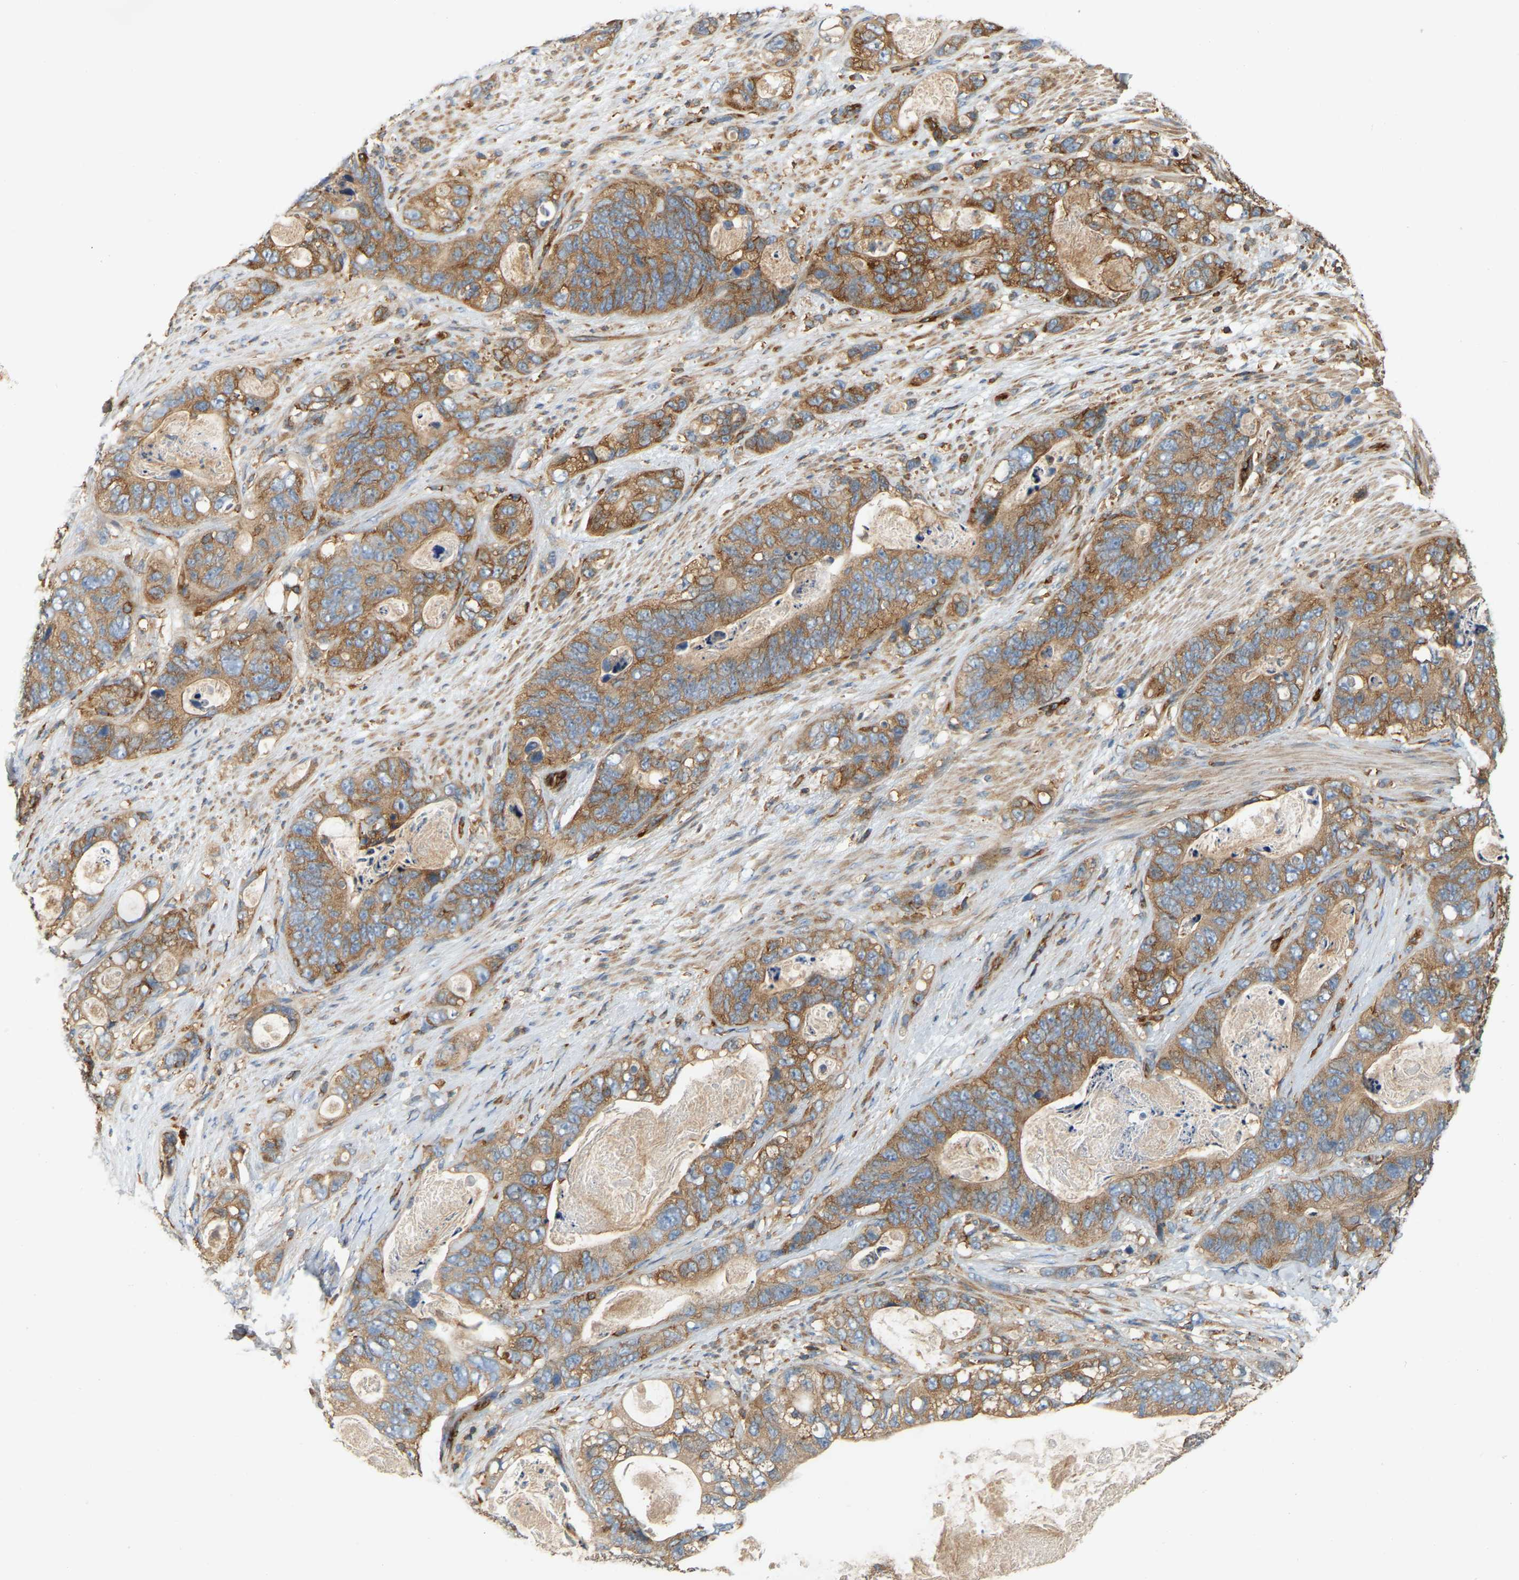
{"staining": {"intensity": "moderate", "quantity": ">75%", "location": "cytoplasmic/membranous"}, "tissue": "stomach cancer", "cell_type": "Tumor cells", "image_type": "cancer", "snomed": [{"axis": "morphology", "description": "Normal tissue, NOS"}, {"axis": "morphology", "description": "Adenocarcinoma, NOS"}, {"axis": "topography", "description": "Stomach"}], "caption": "Protein analysis of adenocarcinoma (stomach) tissue demonstrates moderate cytoplasmic/membranous expression in approximately >75% of tumor cells.", "gene": "AKAP13", "patient": {"sex": "female", "age": 89}}